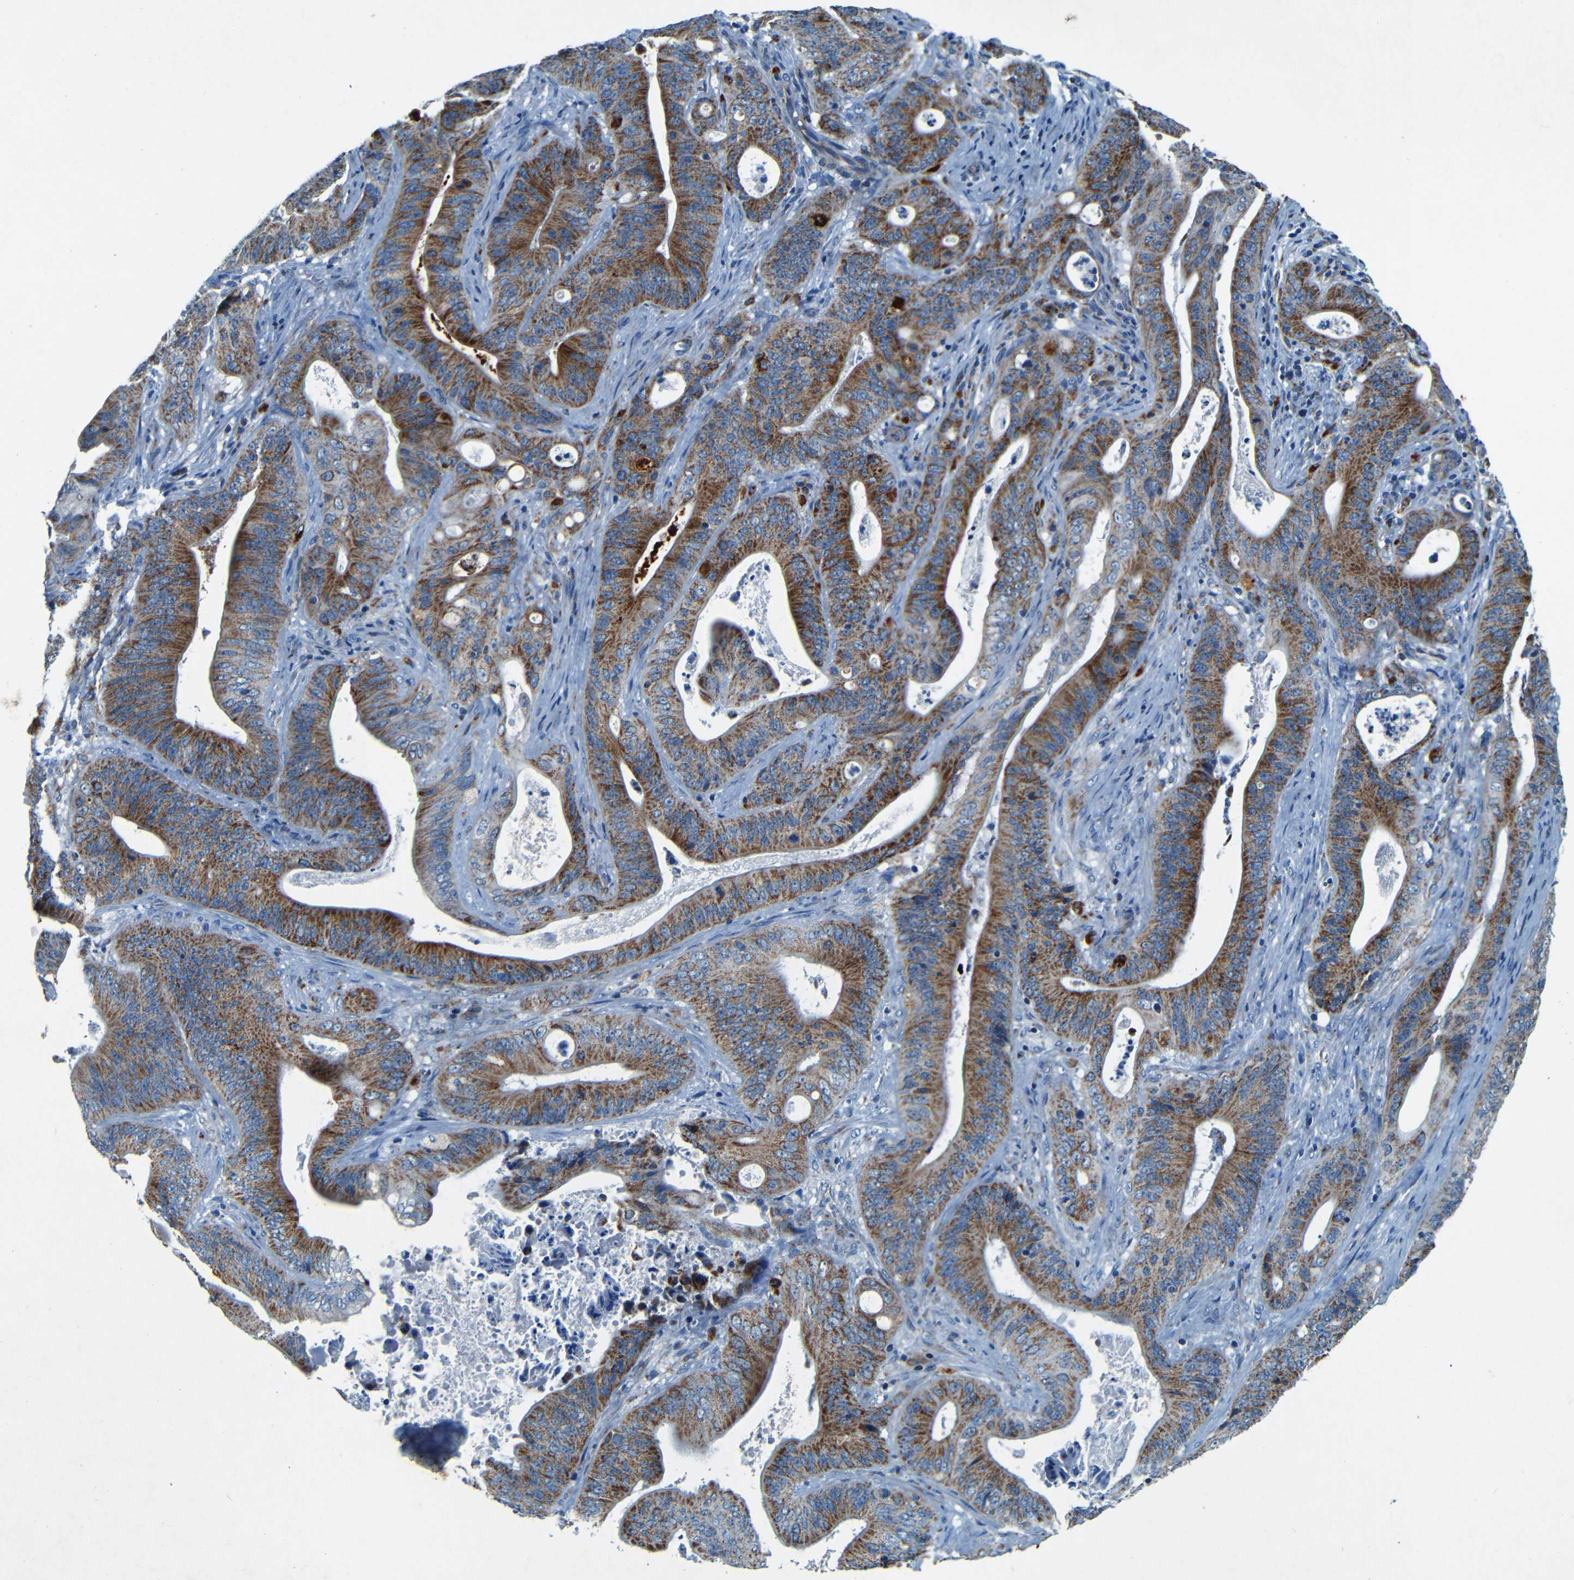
{"staining": {"intensity": "strong", "quantity": ">75%", "location": "cytoplasmic/membranous"}, "tissue": "pancreatic cancer", "cell_type": "Tumor cells", "image_type": "cancer", "snomed": [{"axis": "morphology", "description": "Normal tissue, NOS"}, {"axis": "topography", "description": "Lymph node"}], "caption": "Protein staining of pancreatic cancer tissue displays strong cytoplasmic/membranous expression in approximately >75% of tumor cells.", "gene": "WSCD2", "patient": {"sex": "male", "age": 62}}